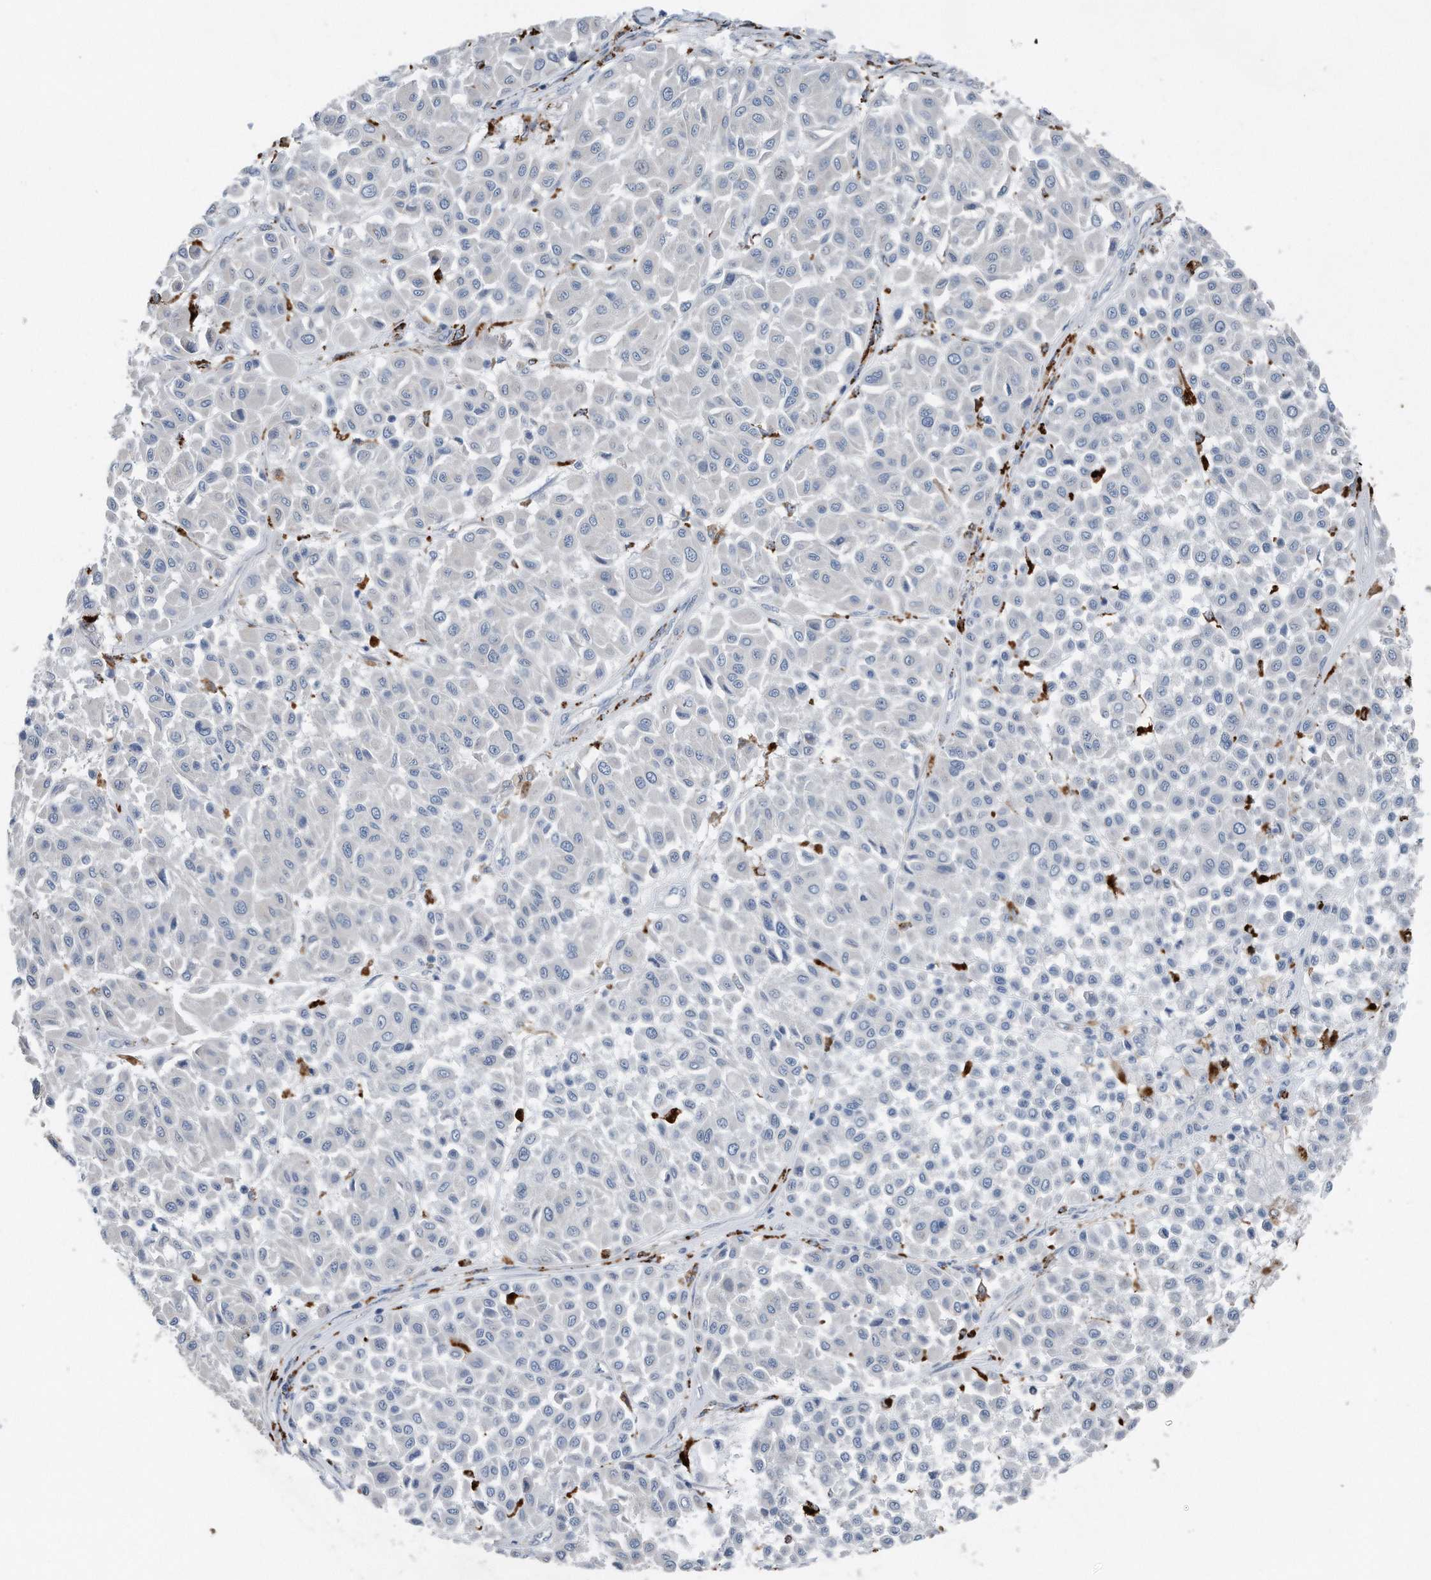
{"staining": {"intensity": "negative", "quantity": "none", "location": "none"}, "tissue": "melanoma", "cell_type": "Tumor cells", "image_type": "cancer", "snomed": [{"axis": "morphology", "description": "Malignant melanoma, Metastatic site"}, {"axis": "topography", "description": "Soft tissue"}], "caption": "A high-resolution micrograph shows IHC staining of malignant melanoma (metastatic site), which demonstrates no significant positivity in tumor cells. (DAB (3,3'-diaminobenzidine) immunohistochemistry (IHC) visualized using brightfield microscopy, high magnification).", "gene": "ZNF772", "patient": {"sex": "male", "age": 41}}